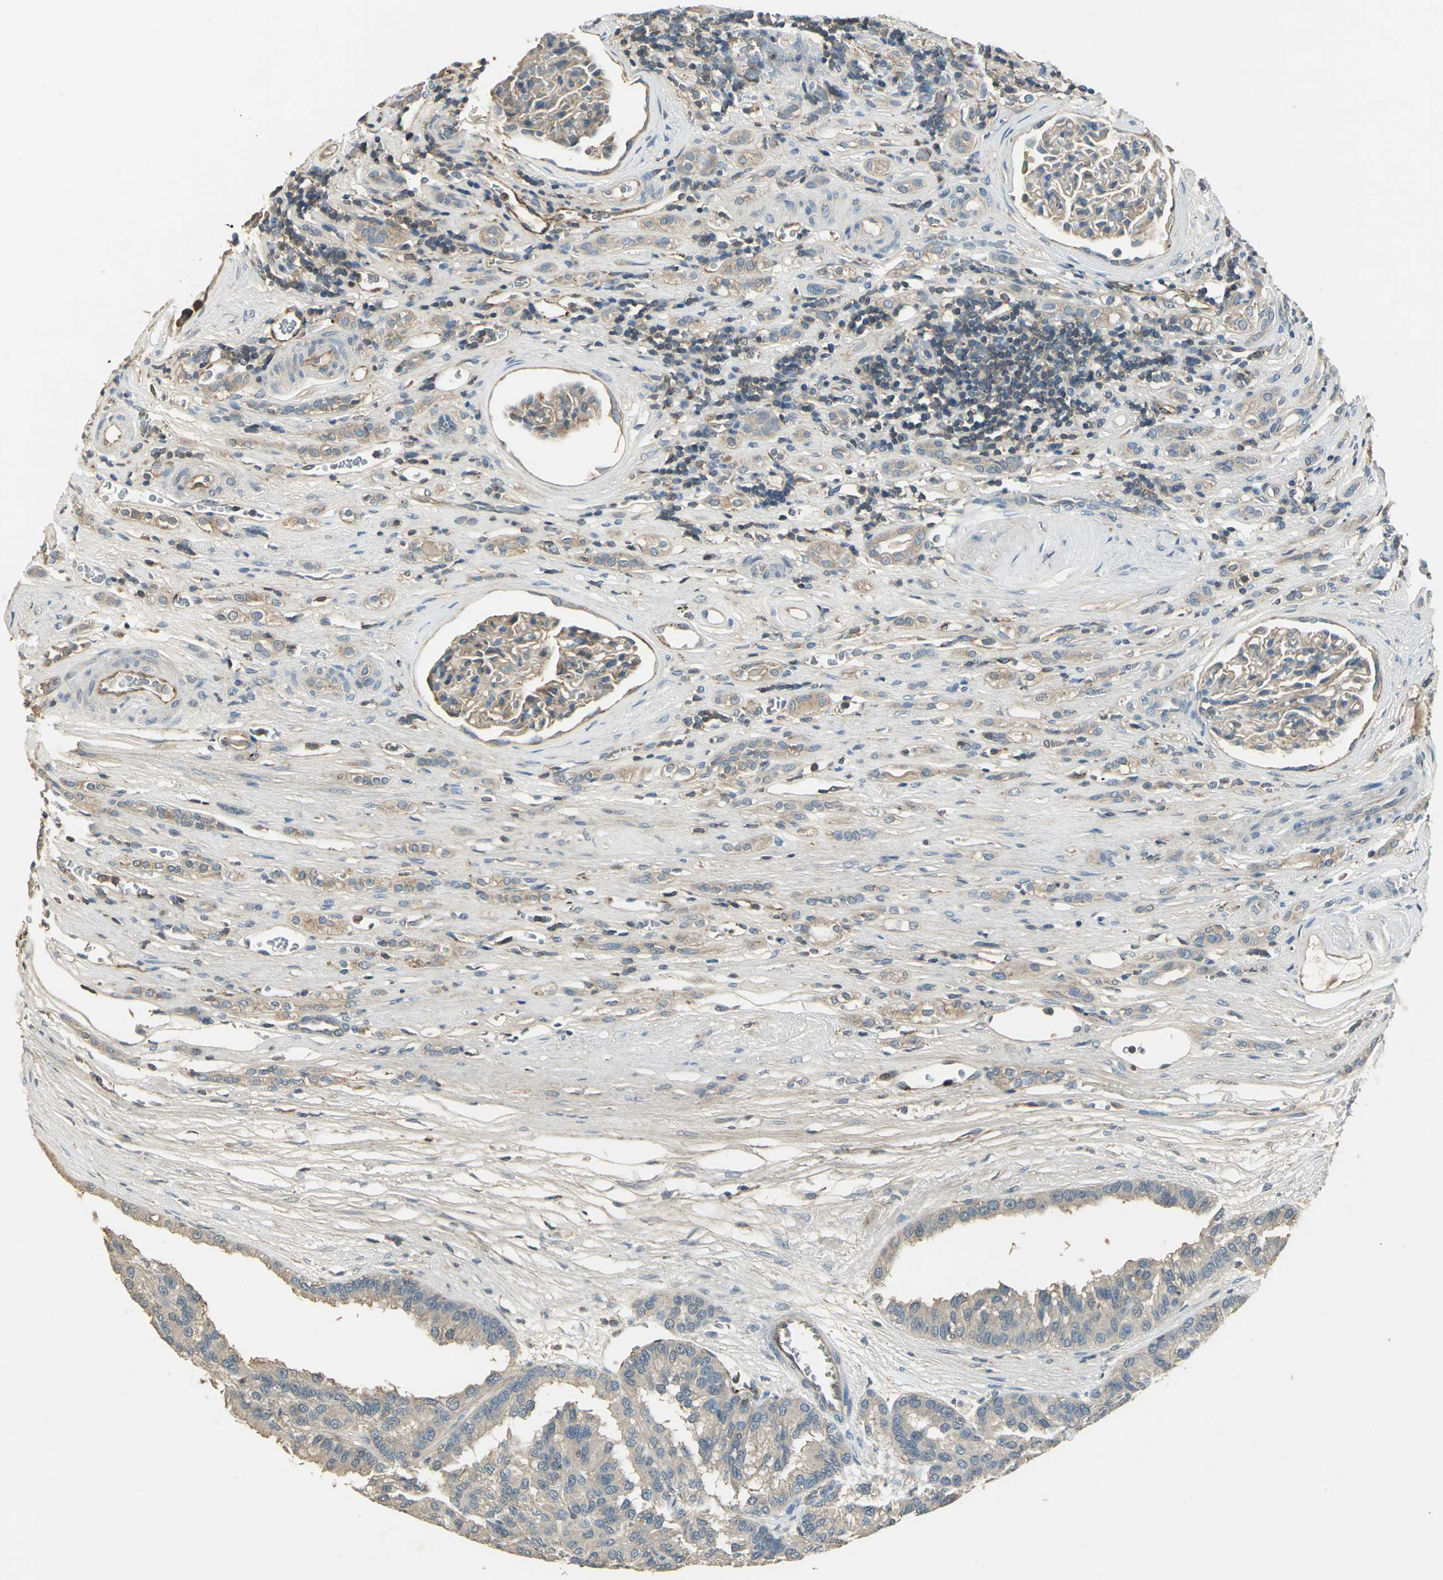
{"staining": {"intensity": "weak", "quantity": "25%-75%", "location": "cytoplasmic/membranous"}, "tissue": "renal cancer", "cell_type": "Tumor cells", "image_type": "cancer", "snomed": [{"axis": "morphology", "description": "Adenocarcinoma, NOS"}, {"axis": "topography", "description": "Kidney"}], "caption": "Renal adenocarcinoma stained with DAB IHC demonstrates low levels of weak cytoplasmic/membranous staining in about 25%-75% of tumor cells.", "gene": "RAPGEF1", "patient": {"sex": "male", "age": 46}}